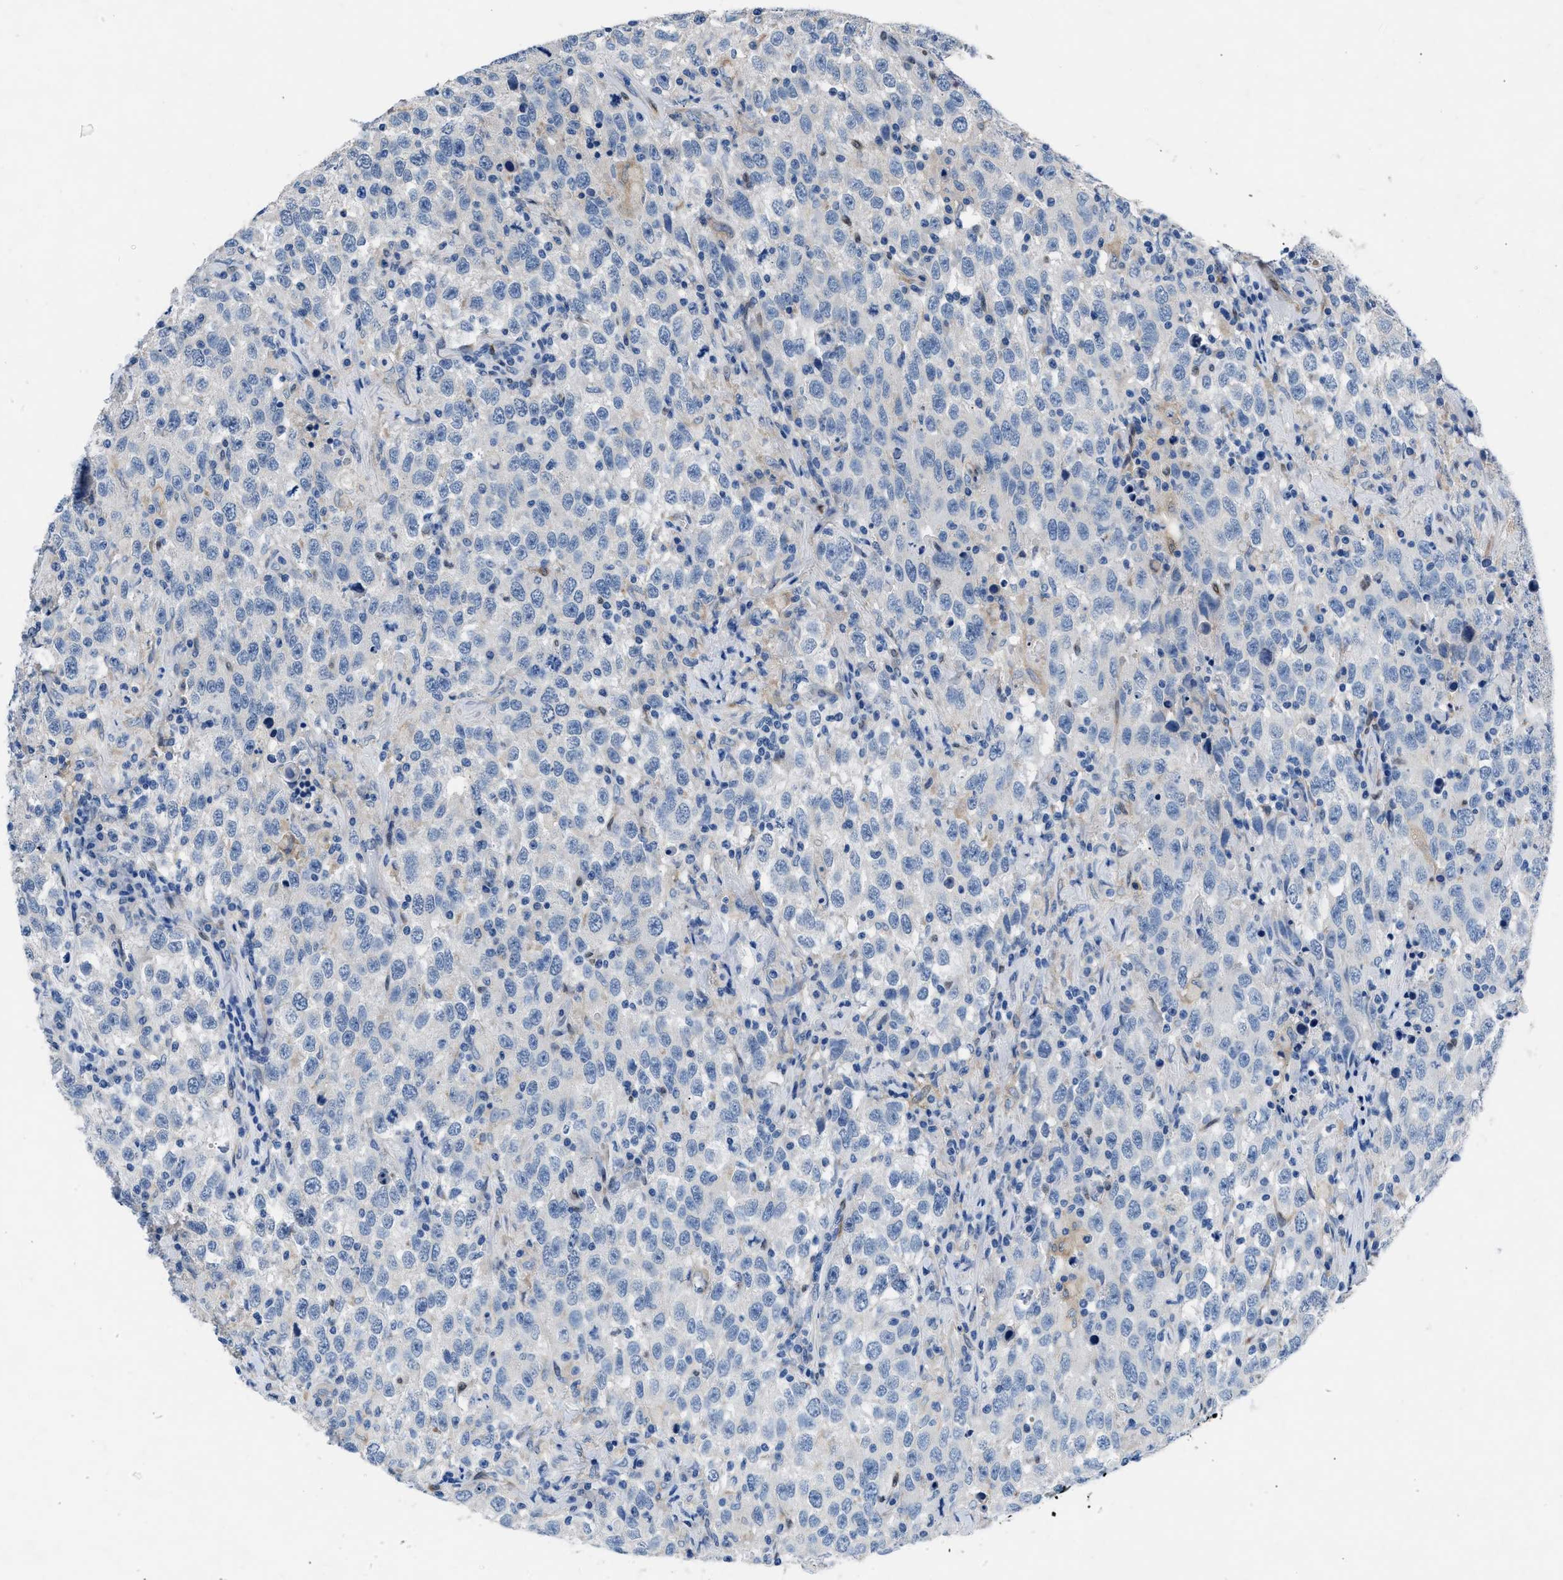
{"staining": {"intensity": "negative", "quantity": "none", "location": "none"}, "tissue": "testis cancer", "cell_type": "Tumor cells", "image_type": "cancer", "snomed": [{"axis": "morphology", "description": "Seminoma, NOS"}, {"axis": "topography", "description": "Testis"}], "caption": "The image demonstrates no staining of tumor cells in seminoma (testis). Brightfield microscopy of immunohistochemistry stained with DAB (brown) and hematoxylin (blue), captured at high magnification.", "gene": "RBP1", "patient": {"sex": "male", "age": 41}}